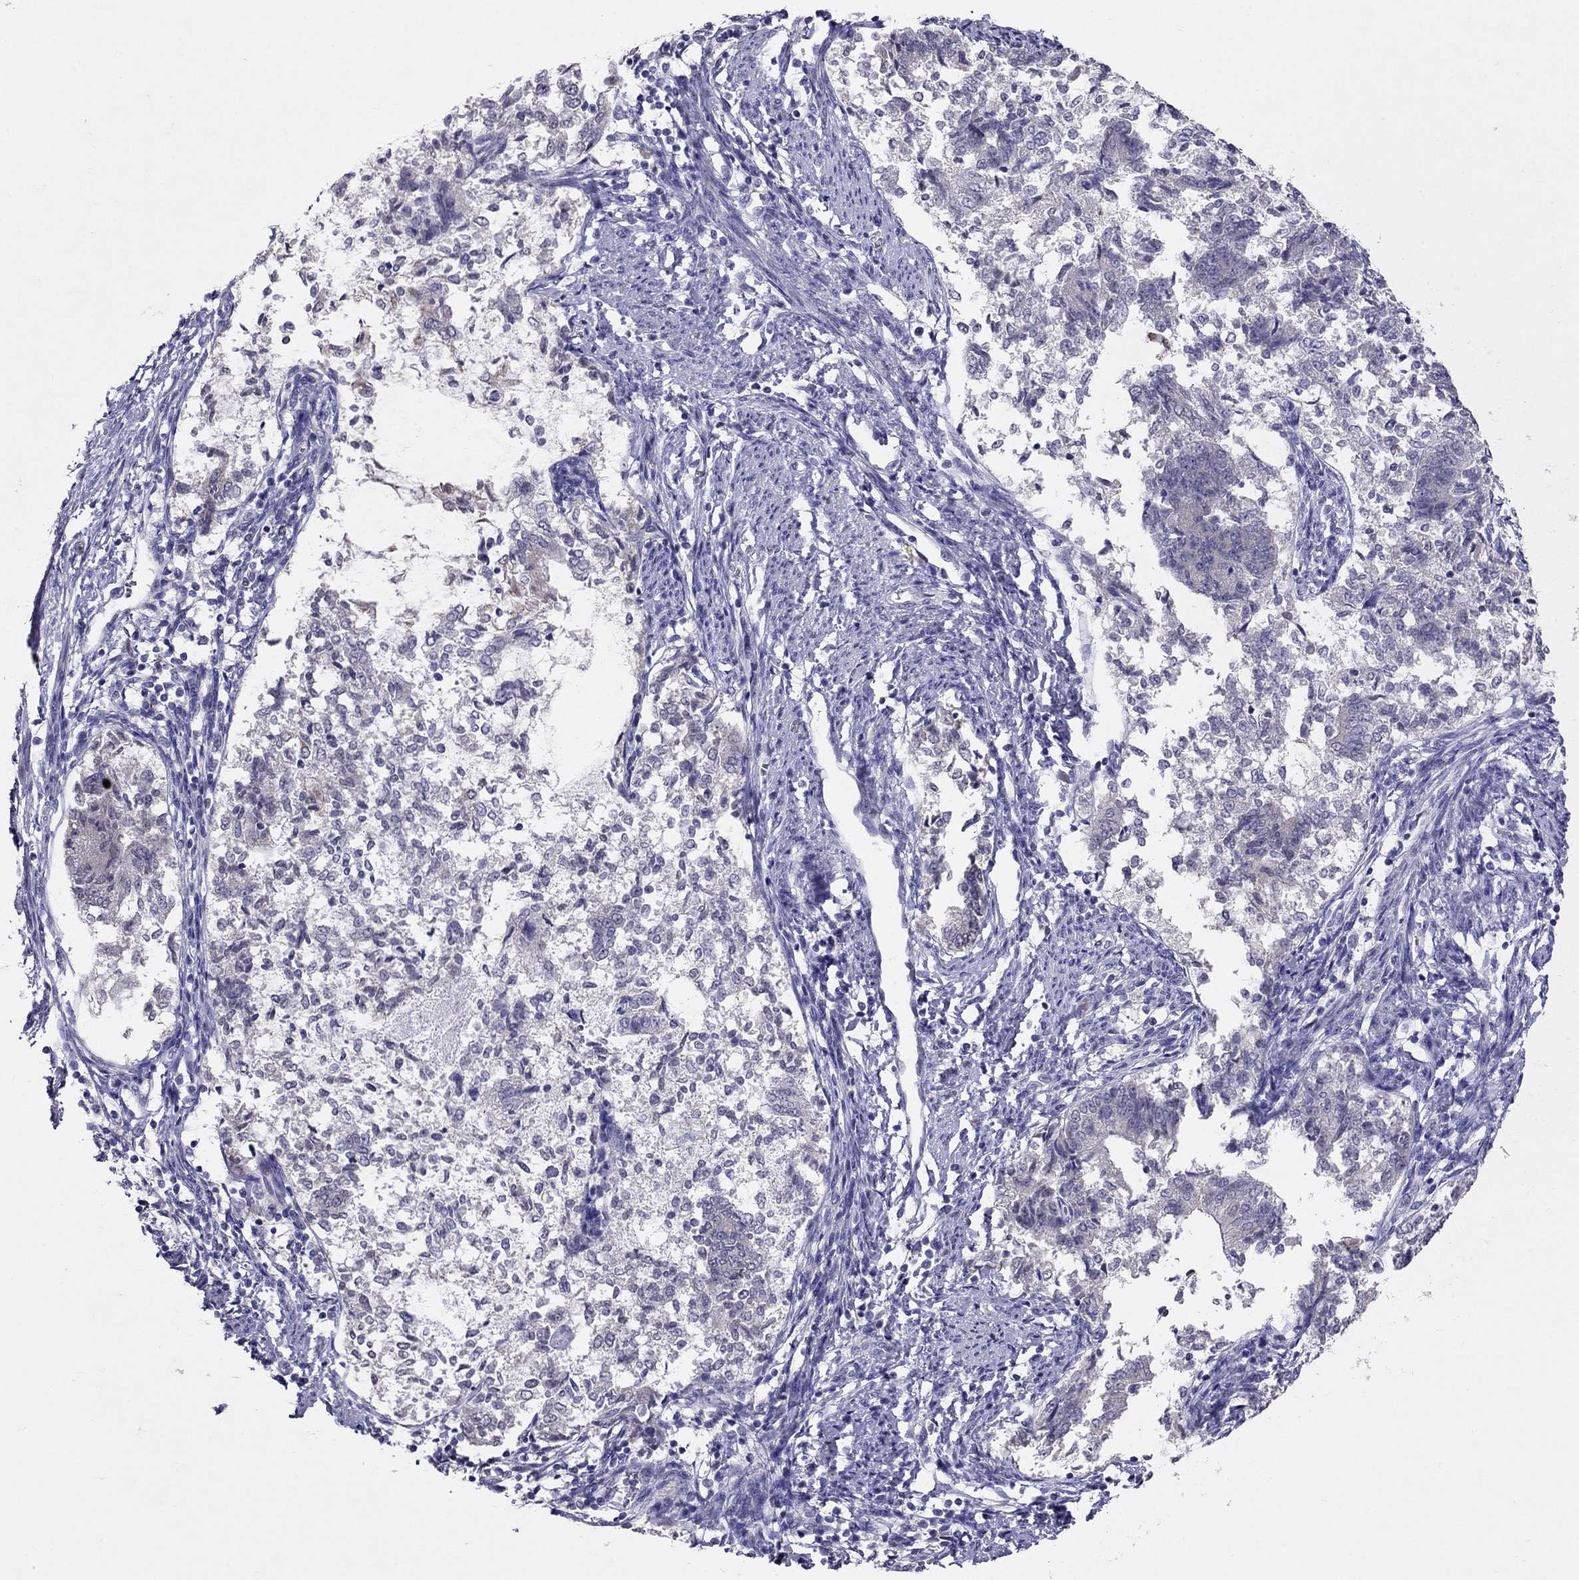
{"staining": {"intensity": "negative", "quantity": "none", "location": "none"}, "tissue": "endometrial cancer", "cell_type": "Tumor cells", "image_type": "cancer", "snomed": [{"axis": "morphology", "description": "Adenocarcinoma, NOS"}, {"axis": "topography", "description": "Endometrium"}], "caption": "A histopathology image of human endometrial adenocarcinoma is negative for staining in tumor cells. (IHC, brightfield microscopy, high magnification).", "gene": "MYO3B", "patient": {"sex": "female", "age": 65}}